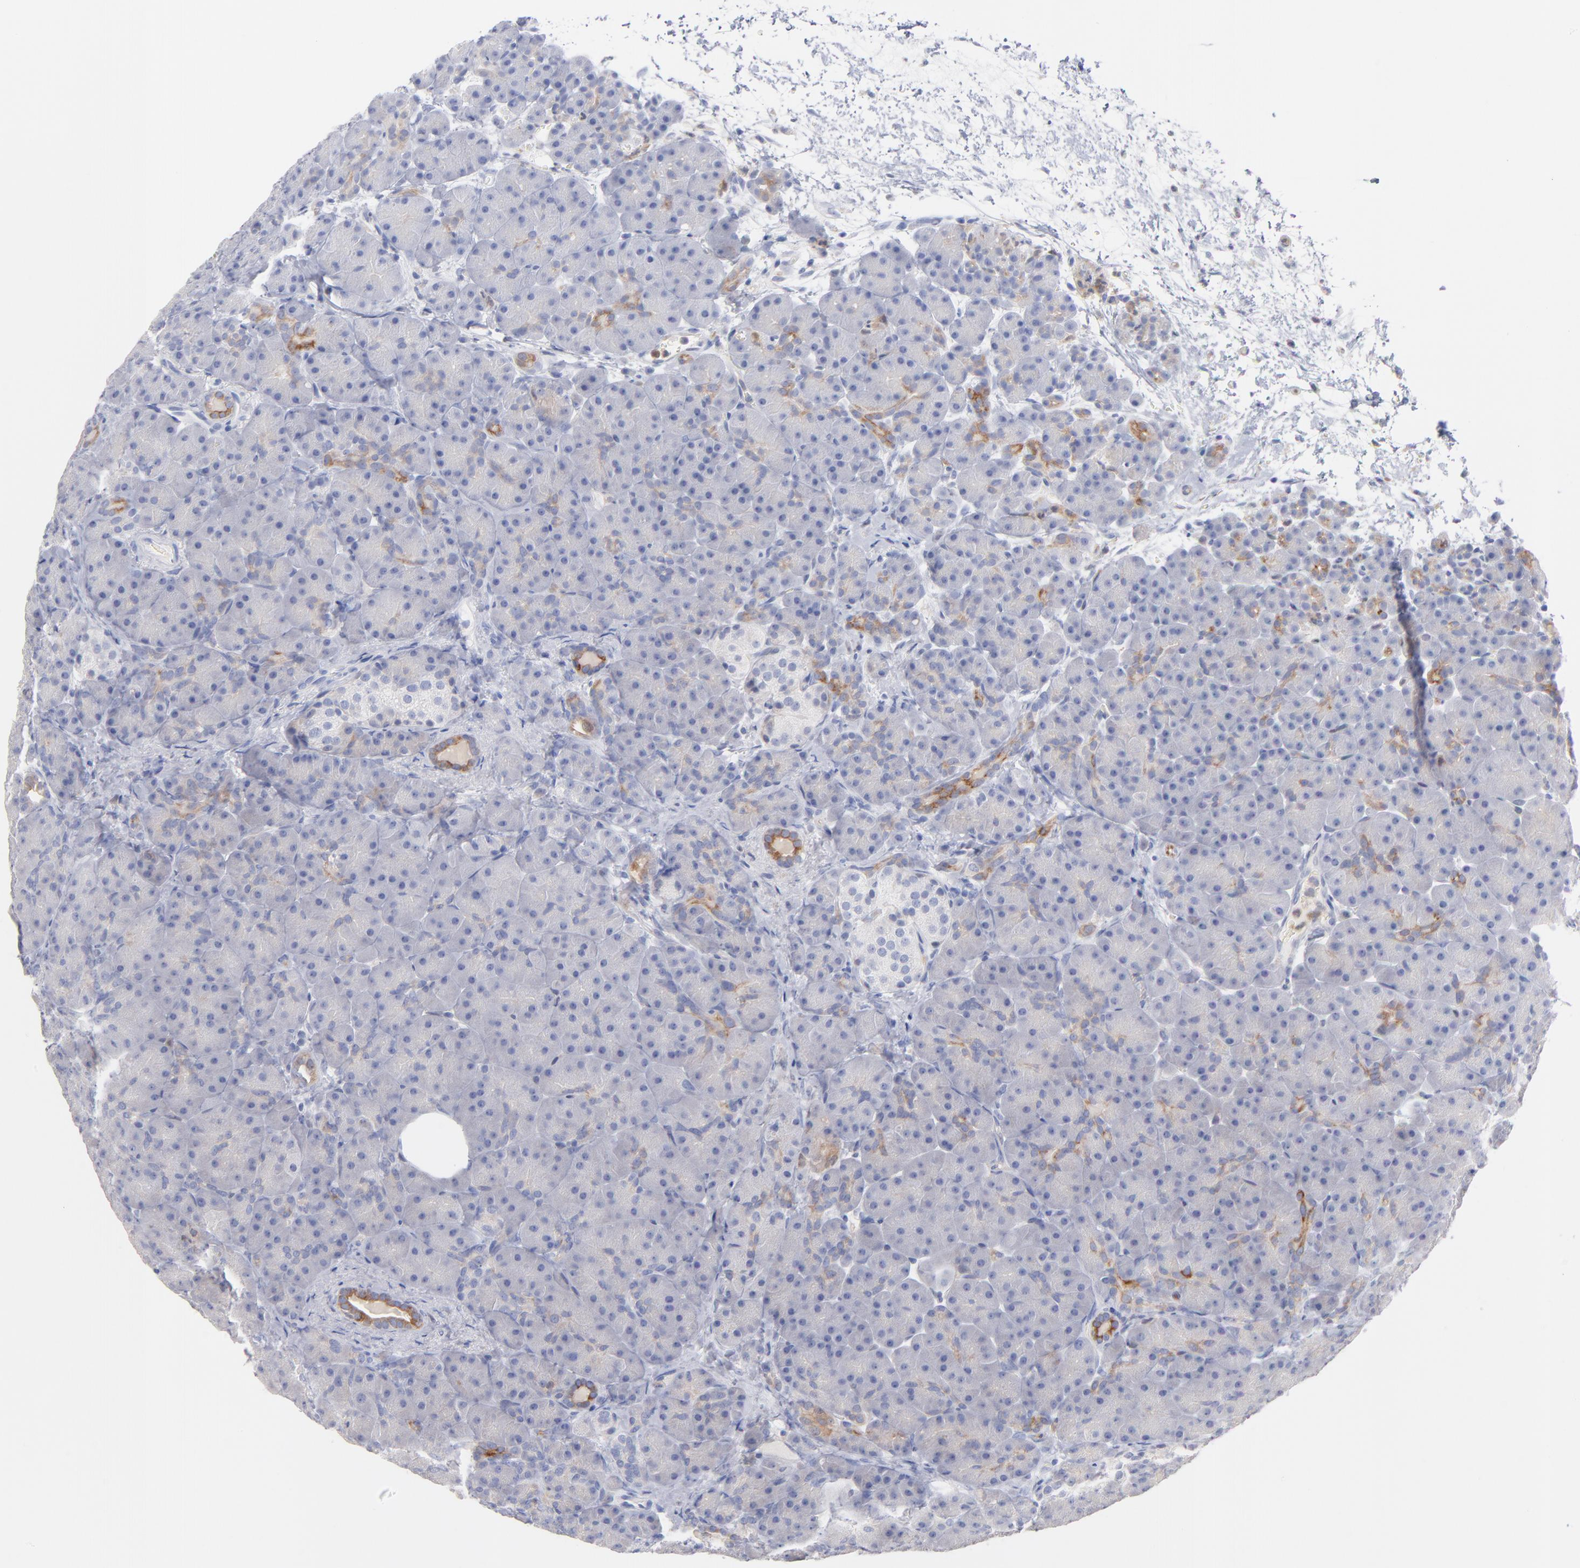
{"staining": {"intensity": "weak", "quantity": "25%-75%", "location": "cytoplasmic/membranous"}, "tissue": "pancreas", "cell_type": "Exocrine glandular cells", "image_type": "normal", "snomed": [{"axis": "morphology", "description": "Normal tissue, NOS"}, {"axis": "topography", "description": "Pancreas"}], "caption": "The image displays immunohistochemical staining of unremarkable pancreas. There is weak cytoplasmic/membranous expression is appreciated in approximately 25%-75% of exocrine glandular cells. The protein of interest is stained brown, and the nuclei are stained in blue (DAB IHC with brightfield microscopy, high magnification).", "gene": "BID", "patient": {"sex": "male", "age": 66}}